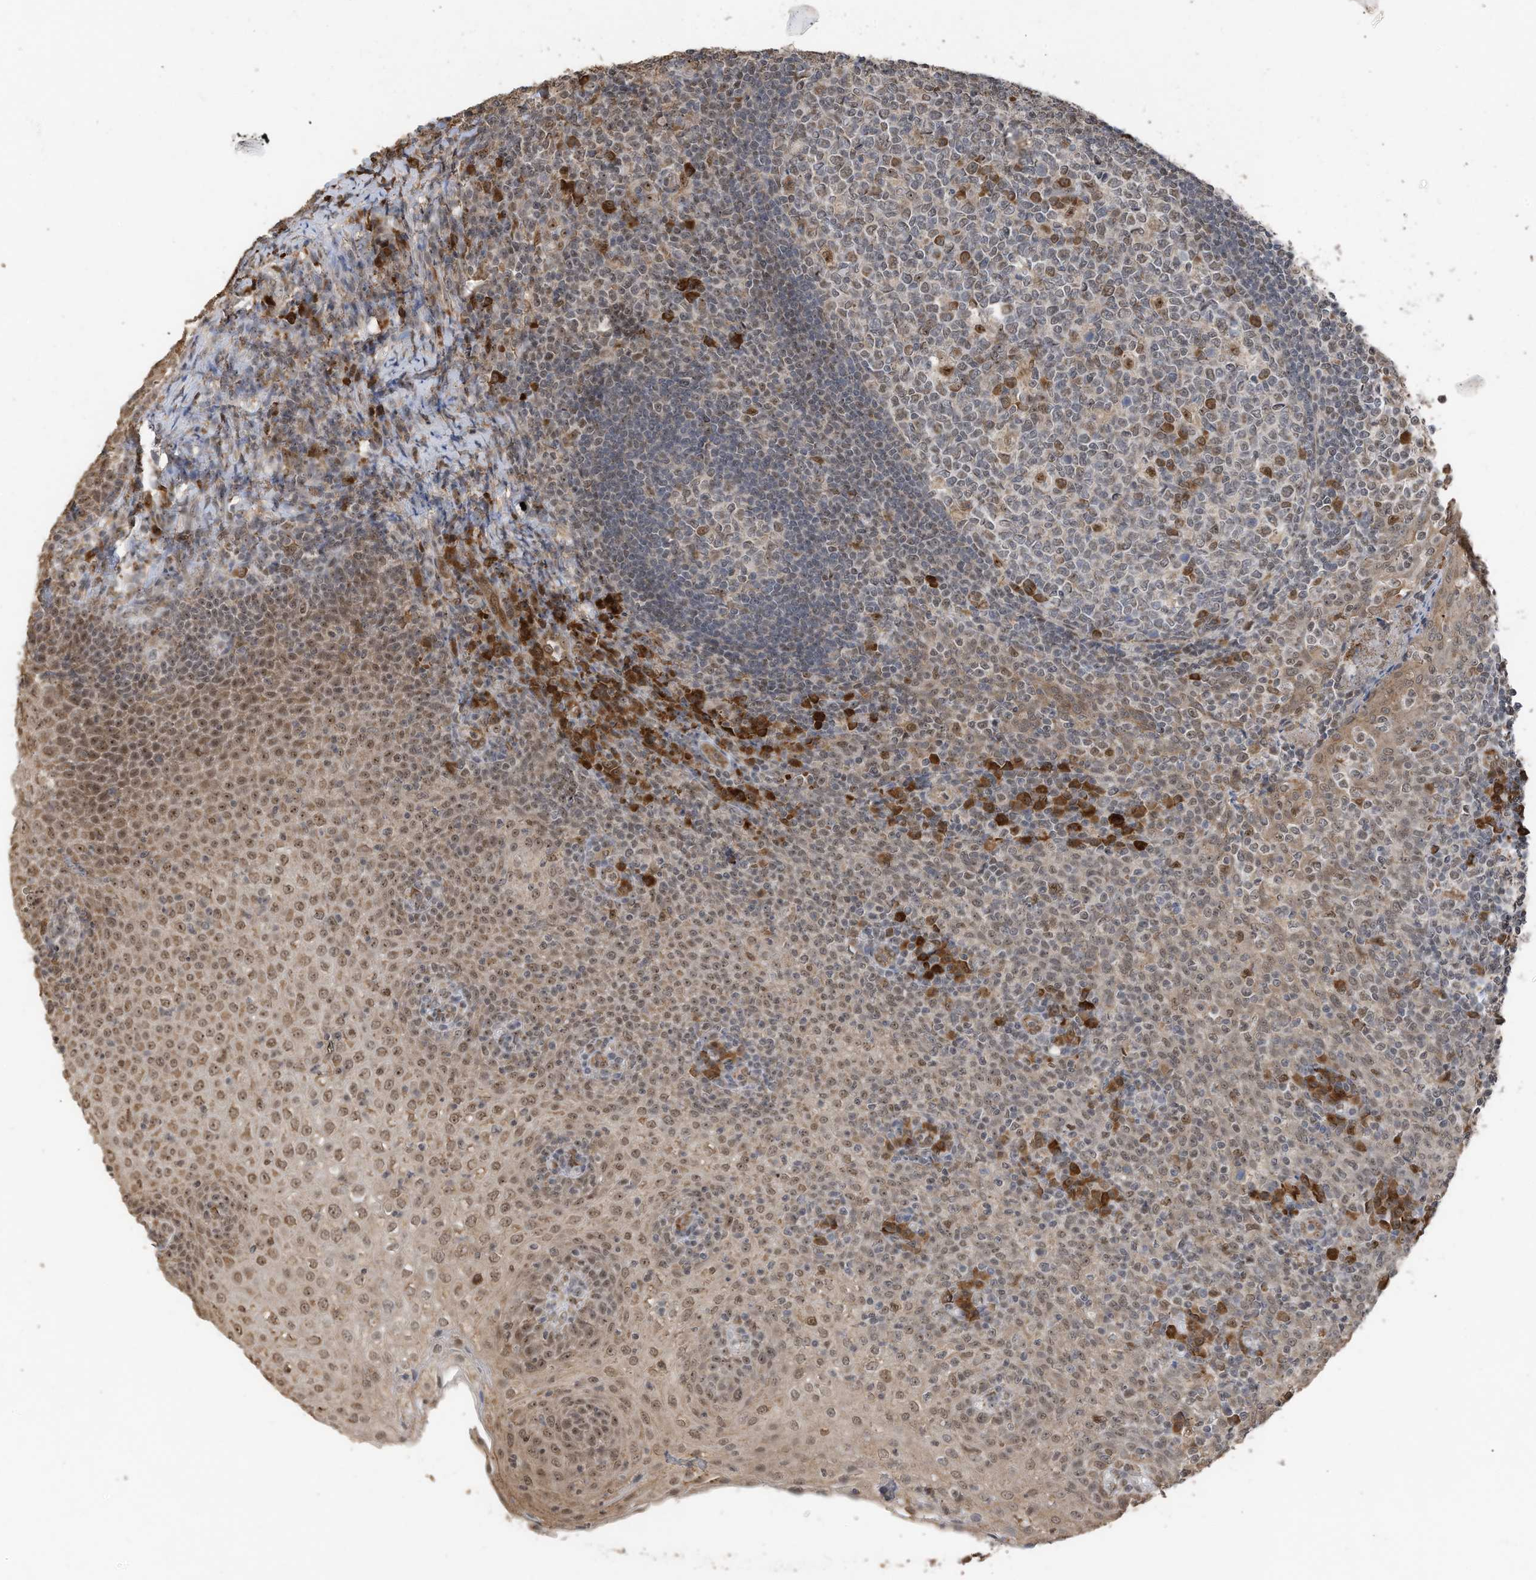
{"staining": {"intensity": "moderate", "quantity": "<25%", "location": "cytoplasmic/membranous"}, "tissue": "tonsil", "cell_type": "Germinal center cells", "image_type": "normal", "snomed": [{"axis": "morphology", "description": "Normal tissue, NOS"}, {"axis": "topography", "description": "Tonsil"}], "caption": "IHC histopathology image of normal tonsil: human tonsil stained using immunohistochemistry (IHC) shows low levels of moderate protein expression localized specifically in the cytoplasmic/membranous of germinal center cells, appearing as a cytoplasmic/membranous brown color.", "gene": "ERLEC1", "patient": {"sex": "female", "age": 19}}